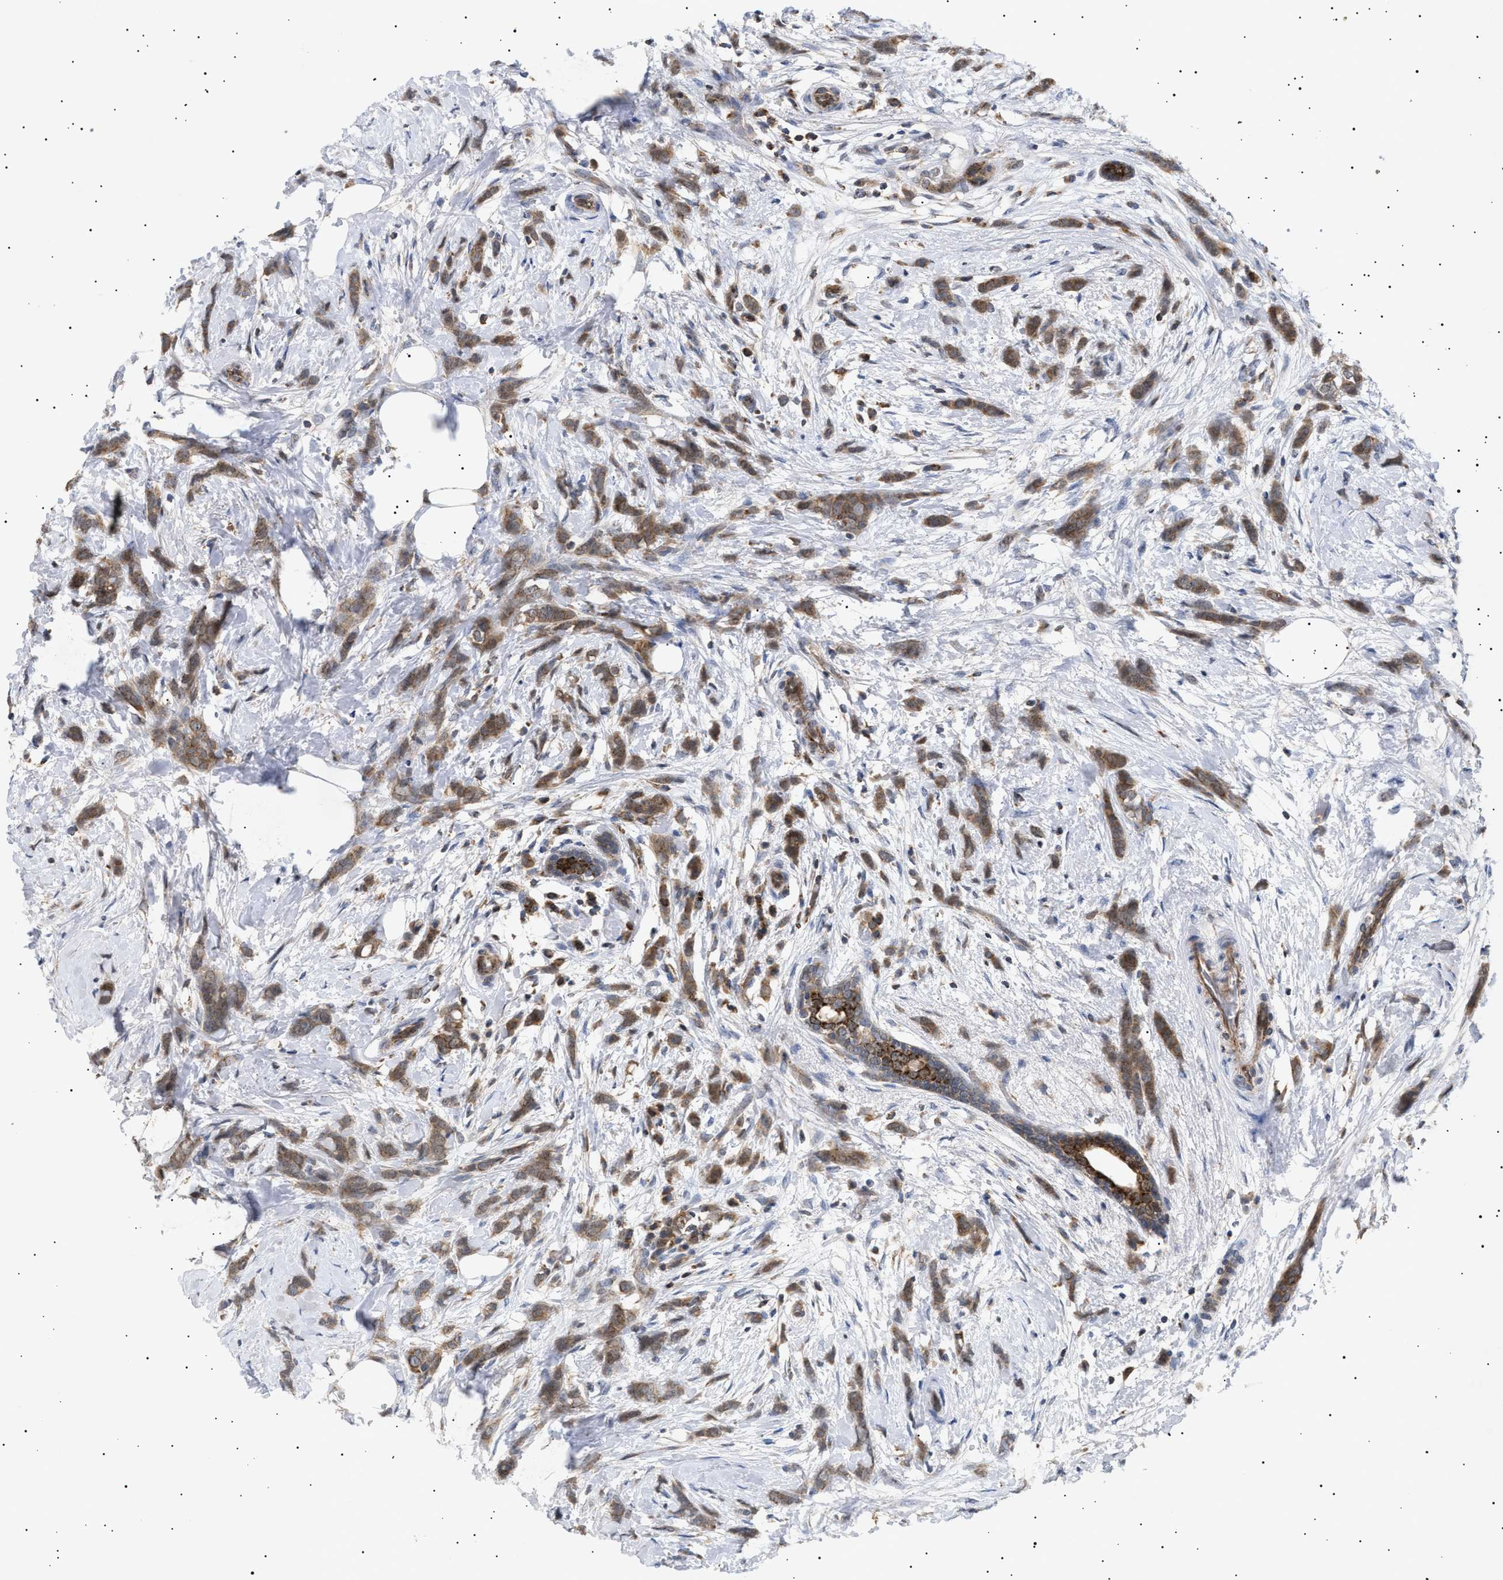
{"staining": {"intensity": "moderate", "quantity": ">75%", "location": "cytoplasmic/membranous"}, "tissue": "breast cancer", "cell_type": "Tumor cells", "image_type": "cancer", "snomed": [{"axis": "morphology", "description": "Lobular carcinoma, in situ"}, {"axis": "morphology", "description": "Lobular carcinoma"}, {"axis": "topography", "description": "Breast"}], "caption": "A high-resolution micrograph shows IHC staining of breast lobular carcinoma, which exhibits moderate cytoplasmic/membranous expression in approximately >75% of tumor cells.", "gene": "SIRT5", "patient": {"sex": "female", "age": 41}}